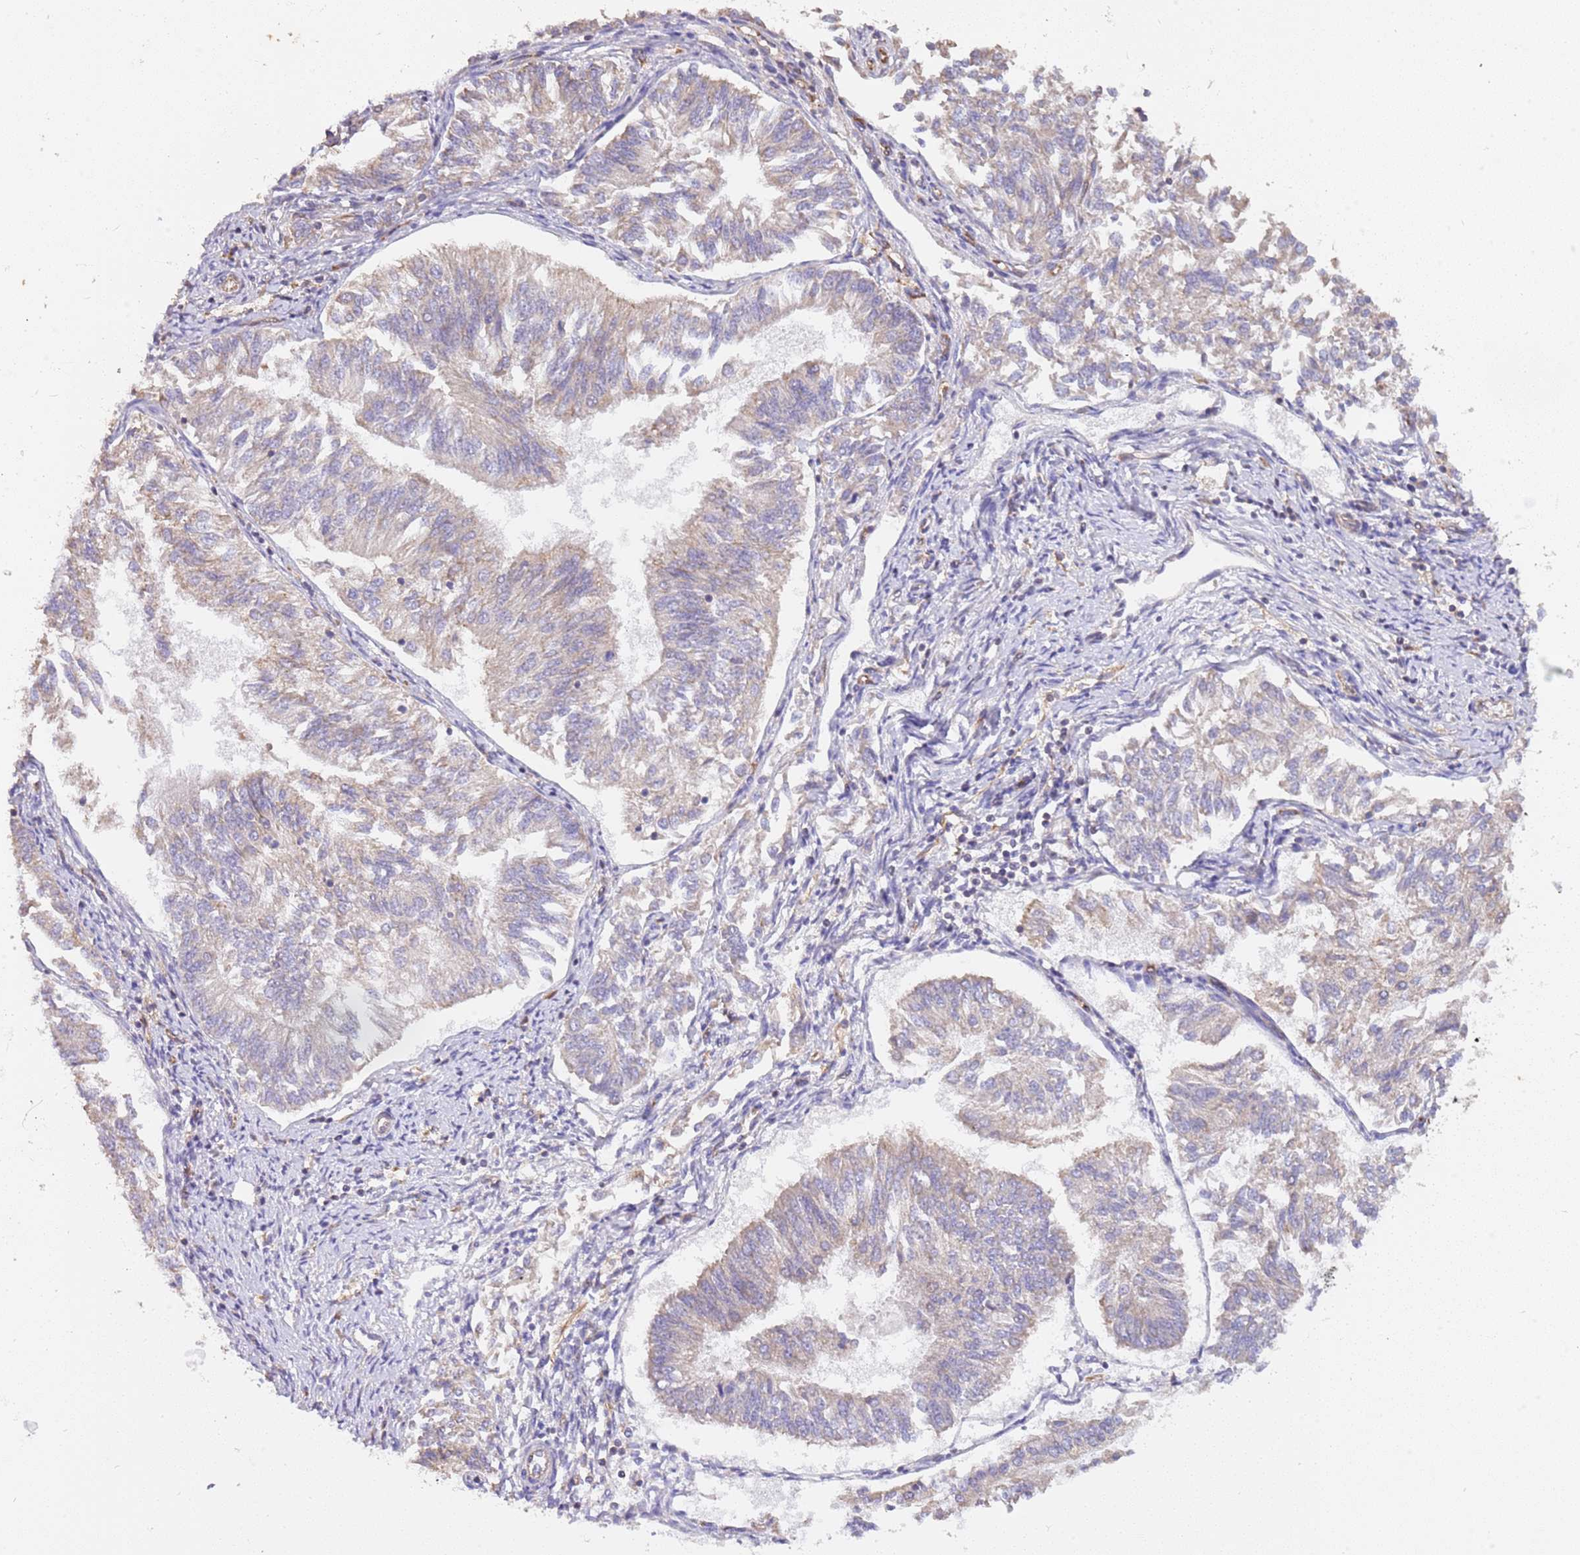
{"staining": {"intensity": "weak", "quantity": "25%-75%", "location": "cytoplasmic/membranous"}, "tissue": "endometrial cancer", "cell_type": "Tumor cells", "image_type": "cancer", "snomed": [{"axis": "morphology", "description": "Adenocarcinoma, NOS"}, {"axis": "topography", "description": "Endometrium"}], "caption": "Immunohistochemical staining of human endometrial adenocarcinoma shows low levels of weak cytoplasmic/membranous protein staining in approximately 25%-75% of tumor cells. Using DAB (3,3'-diaminobenzidine) (brown) and hematoxylin (blue) stains, captured at high magnification using brightfield microscopy.", "gene": "DOCK9", "patient": {"sex": "female", "age": 58}}